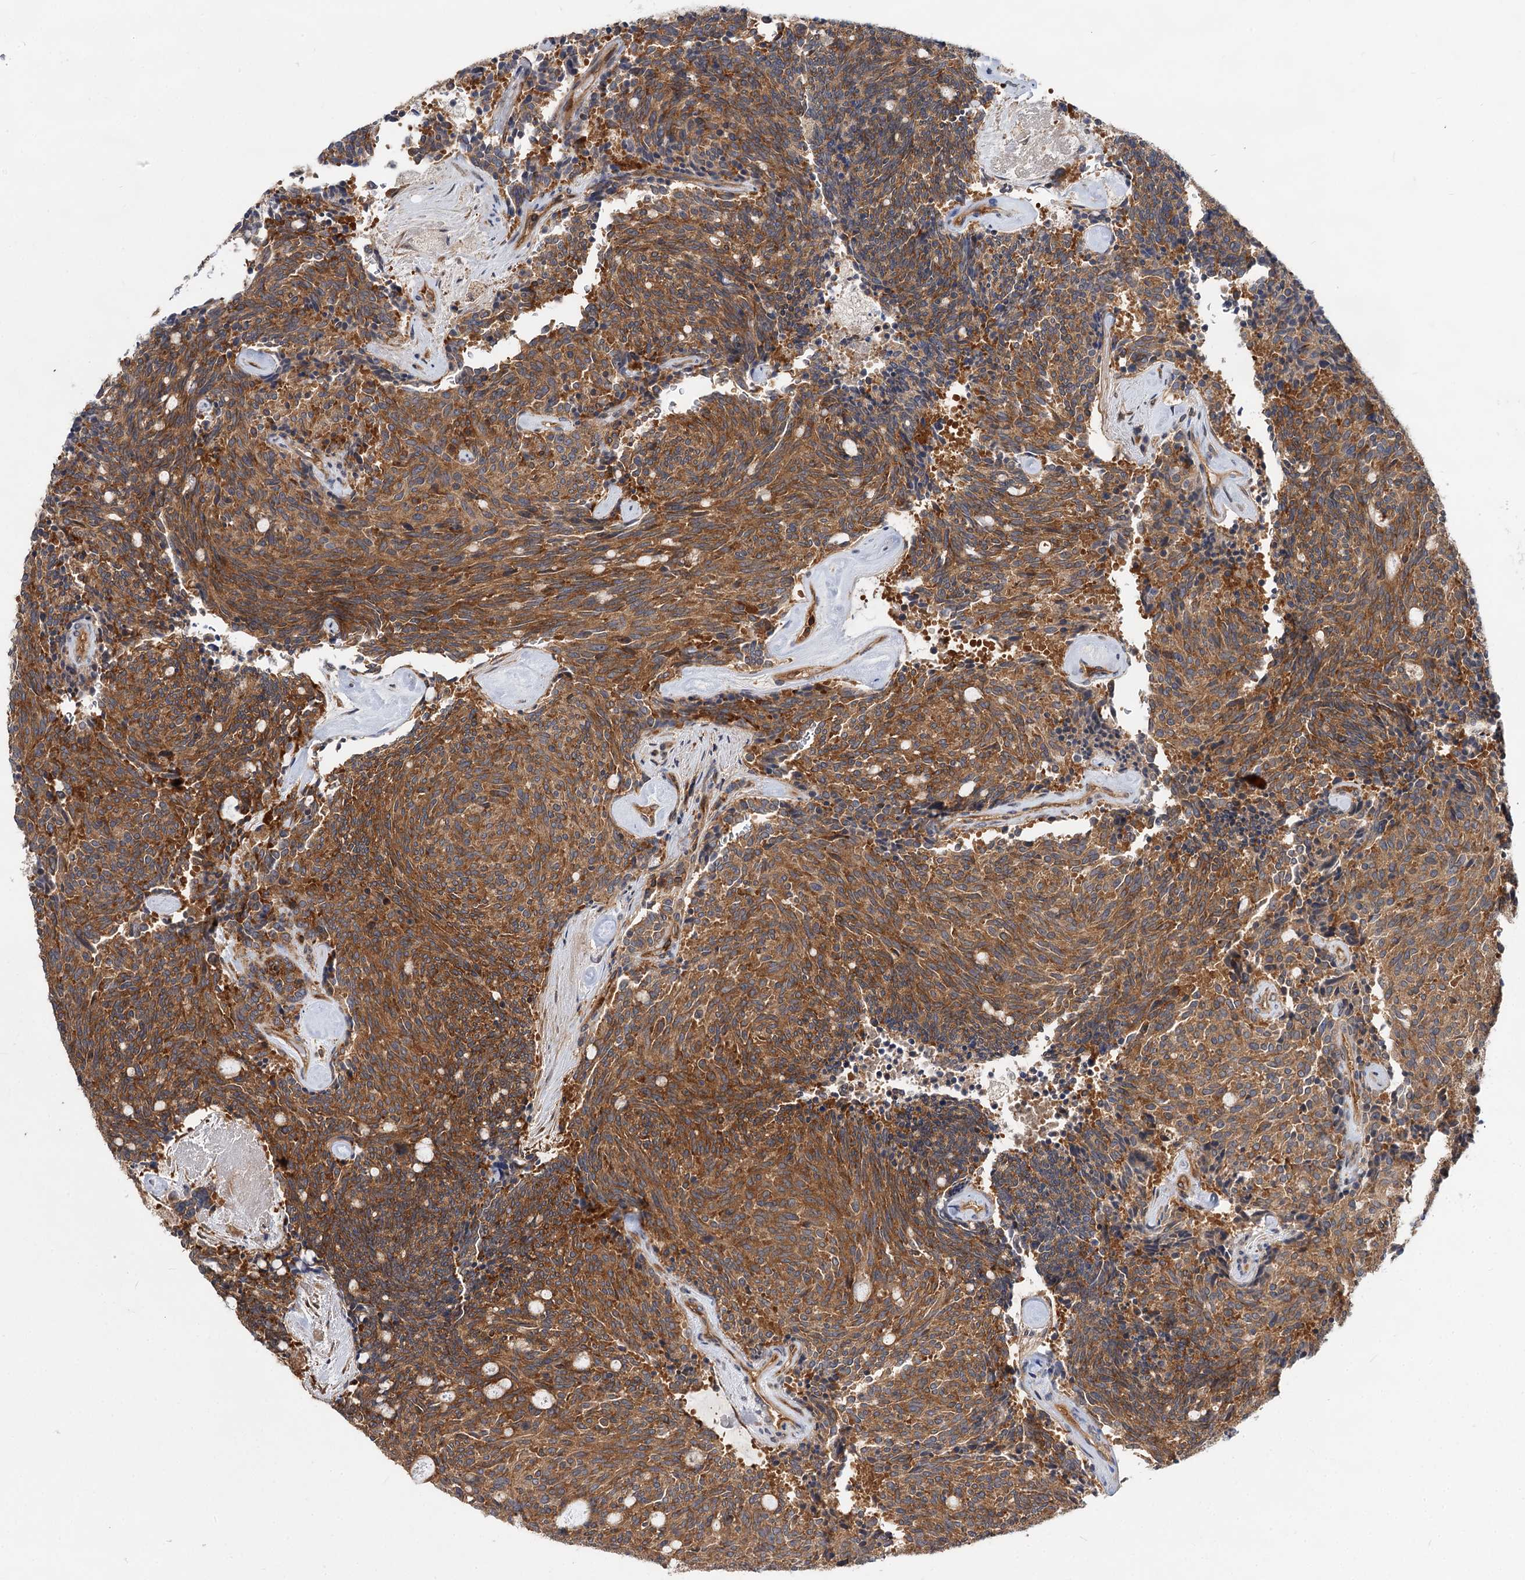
{"staining": {"intensity": "moderate", "quantity": ">75%", "location": "cytoplasmic/membranous"}, "tissue": "carcinoid", "cell_type": "Tumor cells", "image_type": "cancer", "snomed": [{"axis": "morphology", "description": "Carcinoid, malignant, NOS"}, {"axis": "topography", "description": "Pancreas"}], "caption": "Carcinoid (malignant) was stained to show a protein in brown. There is medium levels of moderate cytoplasmic/membranous staining in approximately >75% of tumor cells. (Stains: DAB (3,3'-diaminobenzidine) in brown, nuclei in blue, Microscopy: brightfield microscopy at high magnification).", "gene": "PACS1", "patient": {"sex": "female", "age": 54}}